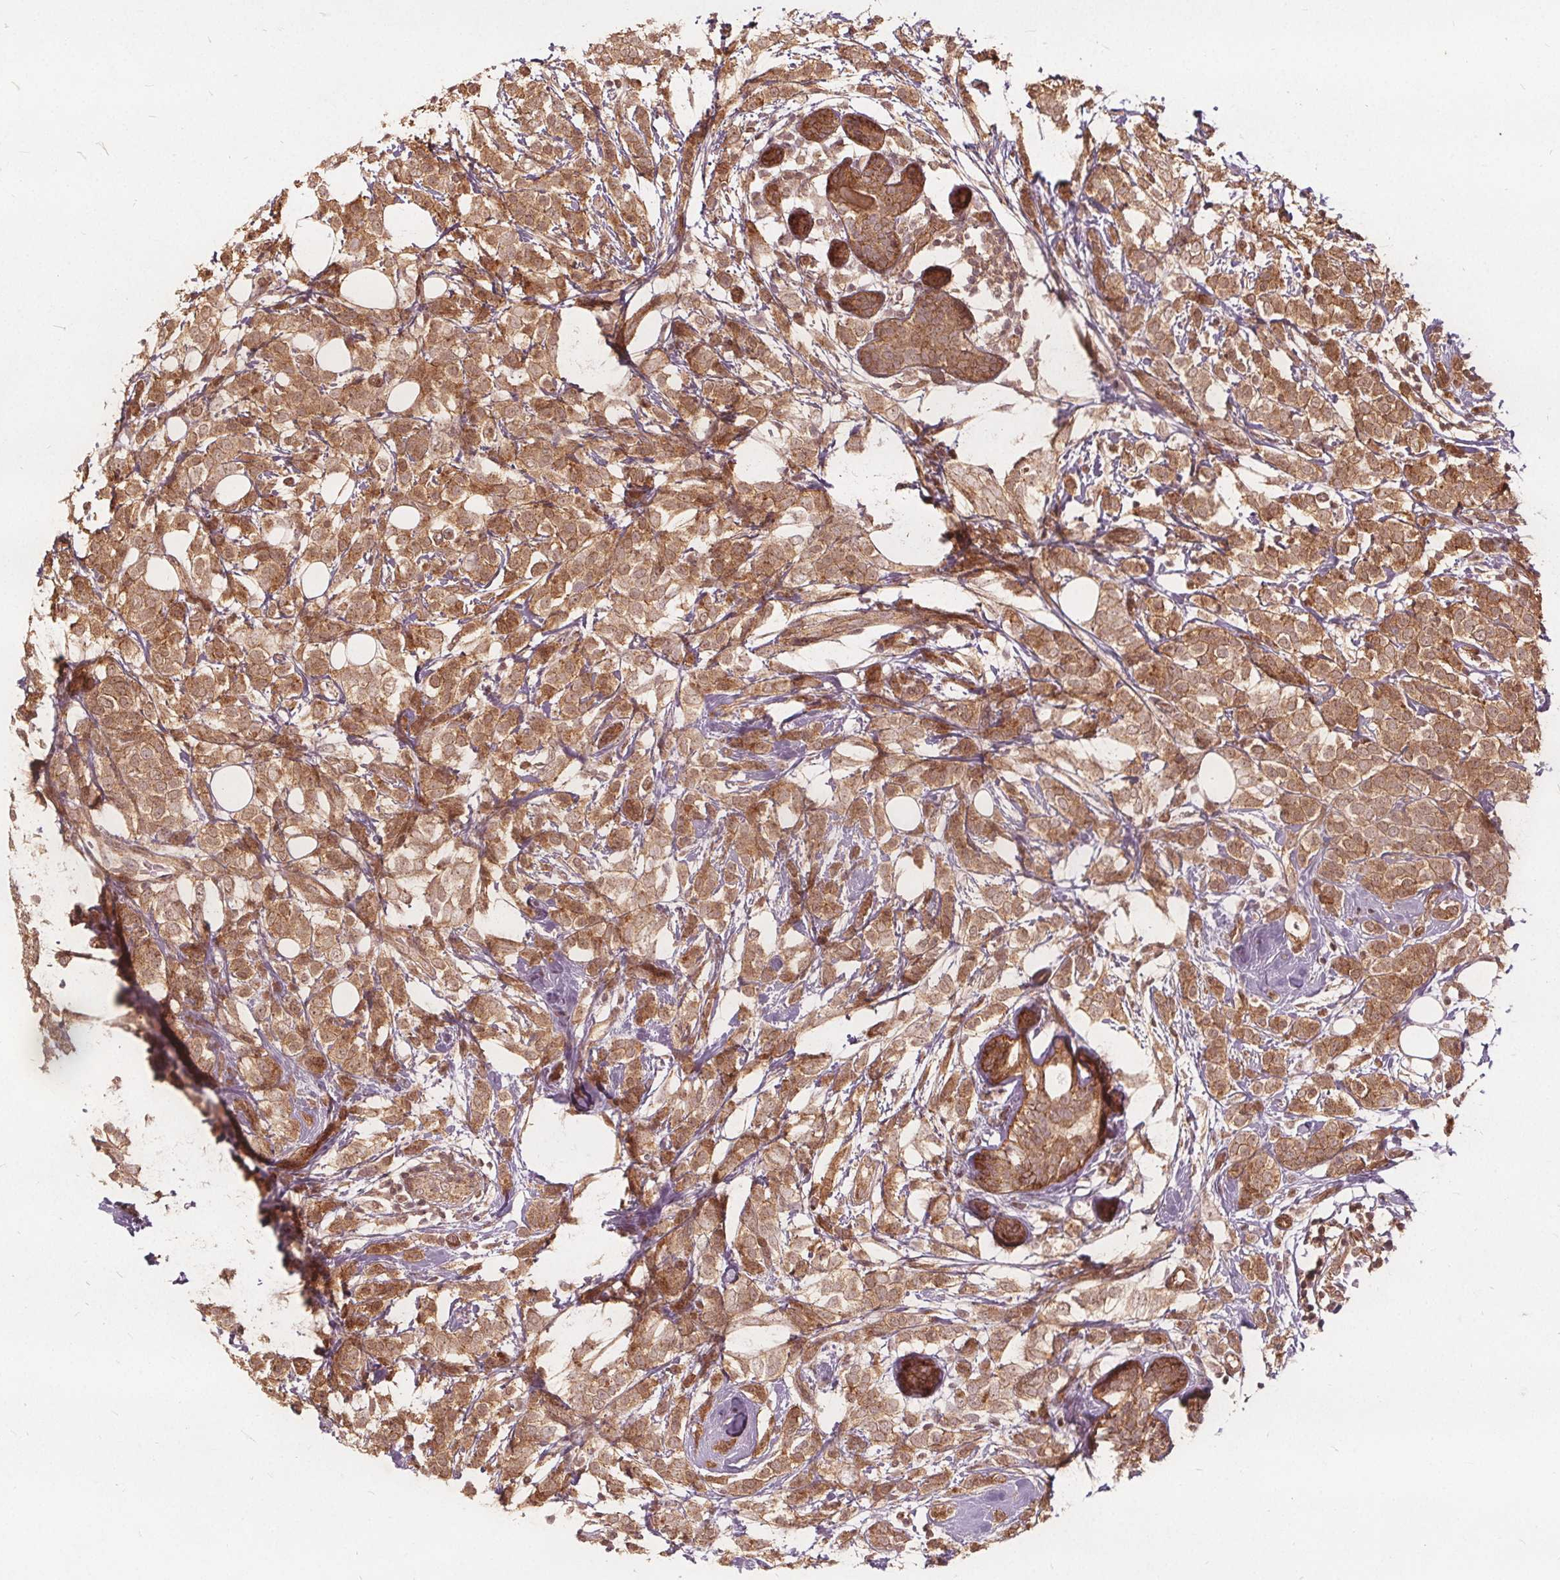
{"staining": {"intensity": "moderate", "quantity": ">75%", "location": "cytoplasmic/membranous"}, "tissue": "breast cancer", "cell_type": "Tumor cells", "image_type": "cancer", "snomed": [{"axis": "morphology", "description": "Lobular carcinoma"}, {"axis": "topography", "description": "Breast"}], "caption": "This image exhibits lobular carcinoma (breast) stained with immunohistochemistry to label a protein in brown. The cytoplasmic/membranous of tumor cells show moderate positivity for the protein. Nuclei are counter-stained blue.", "gene": "PPP1CB", "patient": {"sex": "female", "age": 49}}